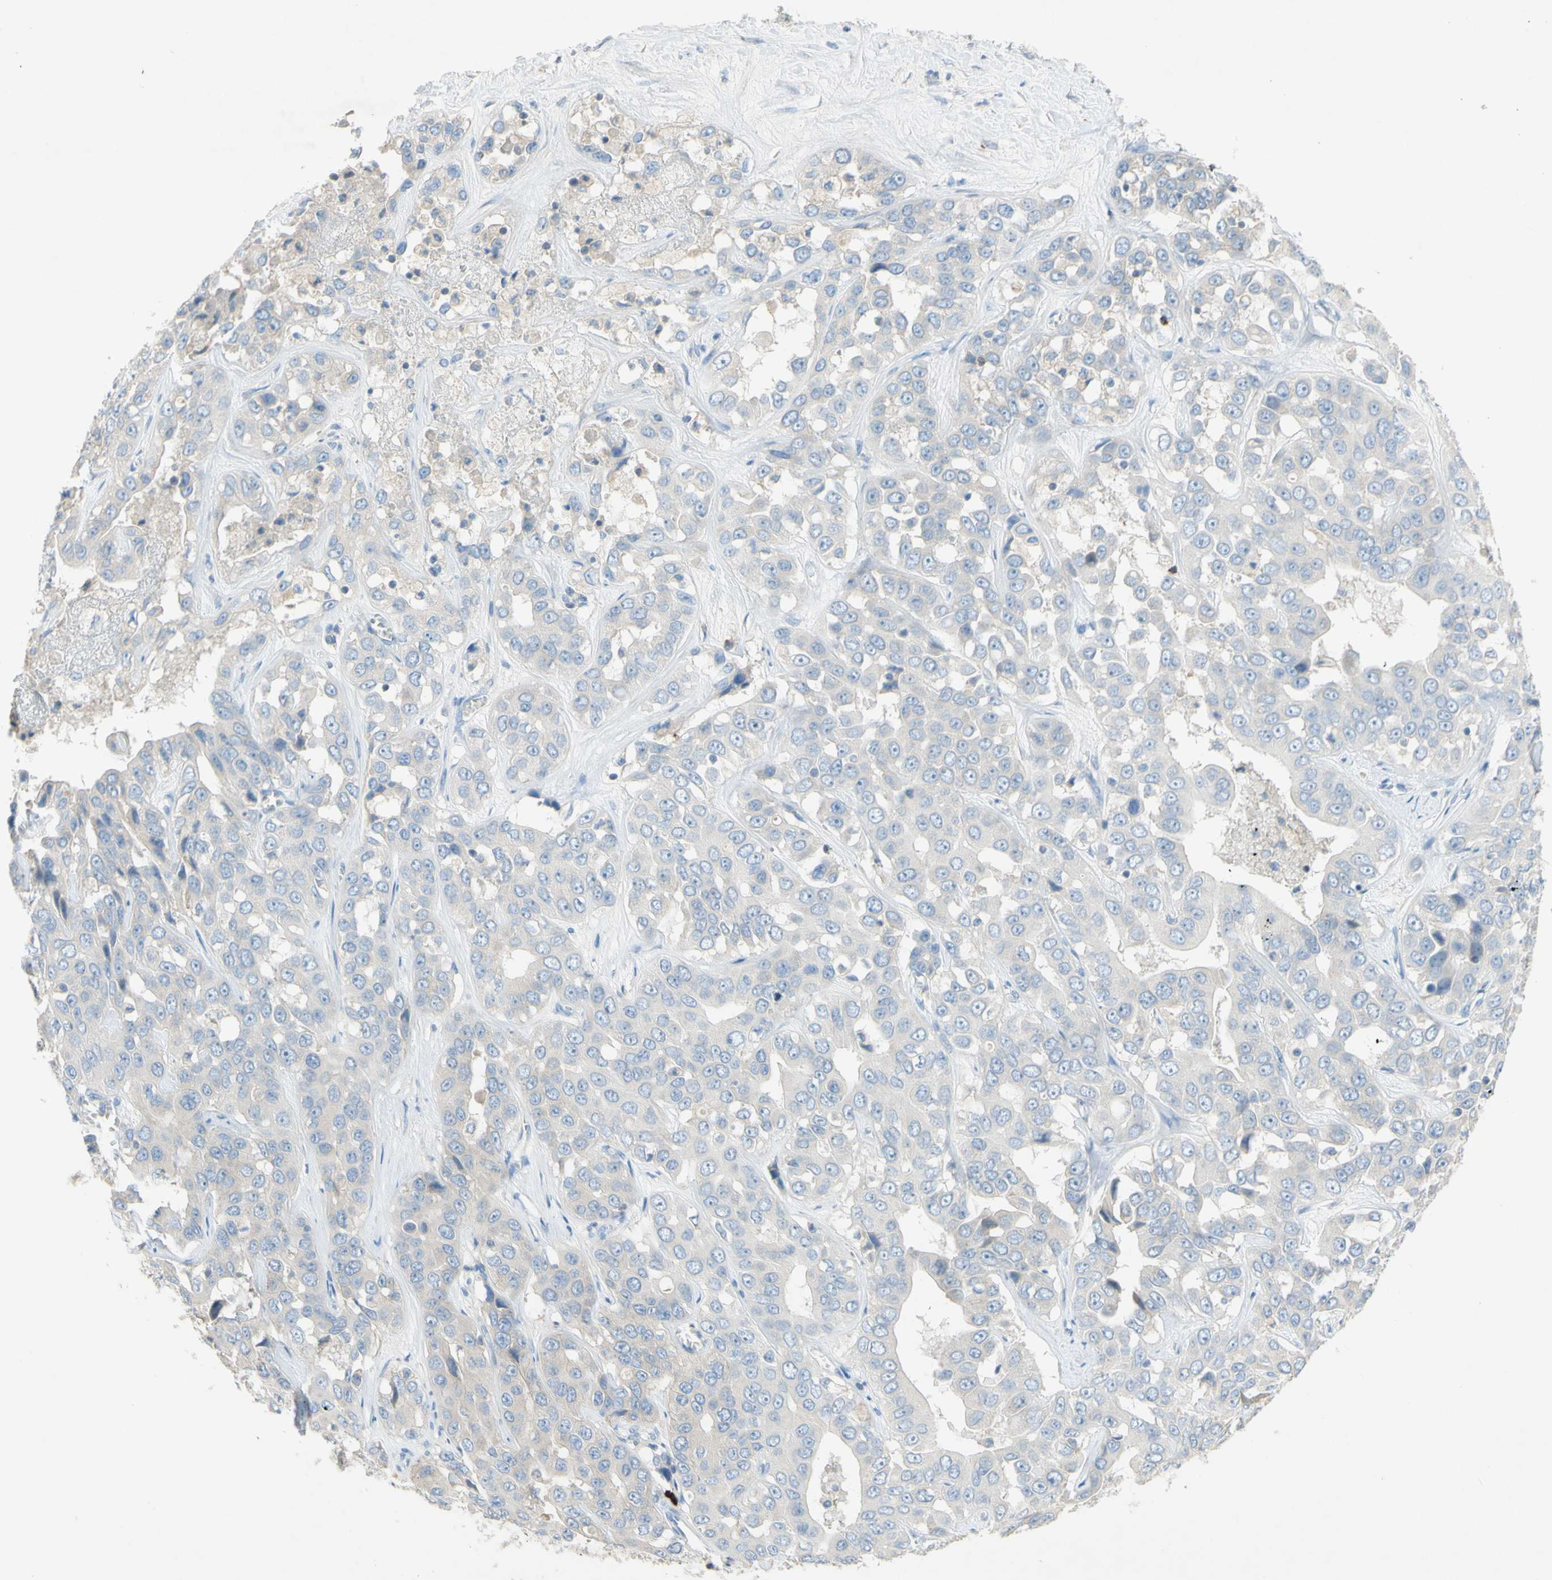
{"staining": {"intensity": "negative", "quantity": "none", "location": "none"}, "tissue": "liver cancer", "cell_type": "Tumor cells", "image_type": "cancer", "snomed": [{"axis": "morphology", "description": "Cholangiocarcinoma"}, {"axis": "topography", "description": "Liver"}], "caption": "IHC histopathology image of liver cancer (cholangiocarcinoma) stained for a protein (brown), which demonstrates no expression in tumor cells.", "gene": "PACSIN1", "patient": {"sex": "female", "age": 52}}